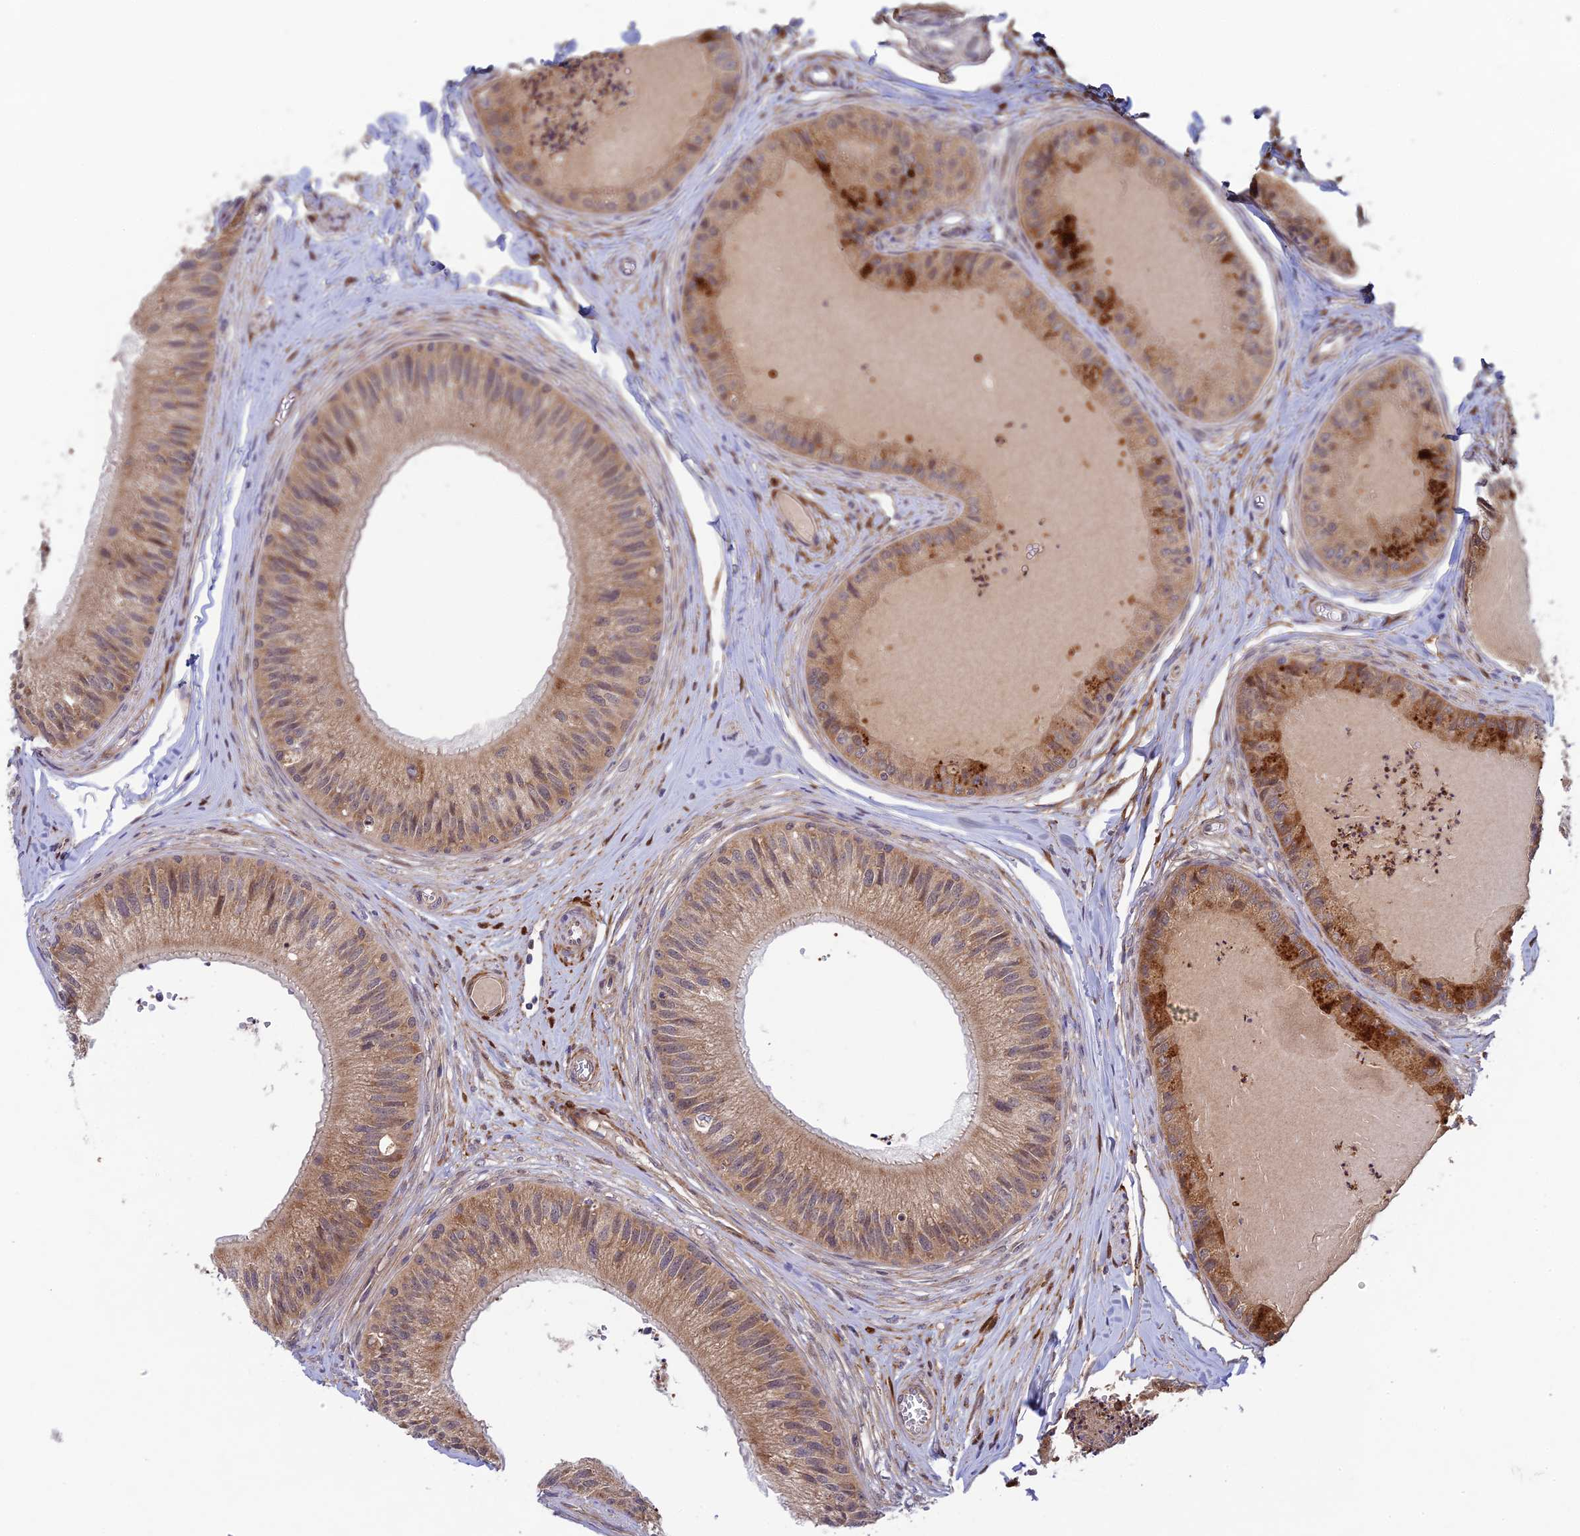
{"staining": {"intensity": "moderate", "quantity": ">75%", "location": "cytoplasmic/membranous"}, "tissue": "epididymis", "cell_type": "Glandular cells", "image_type": "normal", "snomed": [{"axis": "morphology", "description": "Normal tissue, NOS"}, {"axis": "topography", "description": "Epididymis"}], "caption": "This photomicrograph shows IHC staining of benign human epididymis, with medium moderate cytoplasmic/membranous staining in approximately >75% of glandular cells.", "gene": "INCA1", "patient": {"sex": "male", "age": 31}}